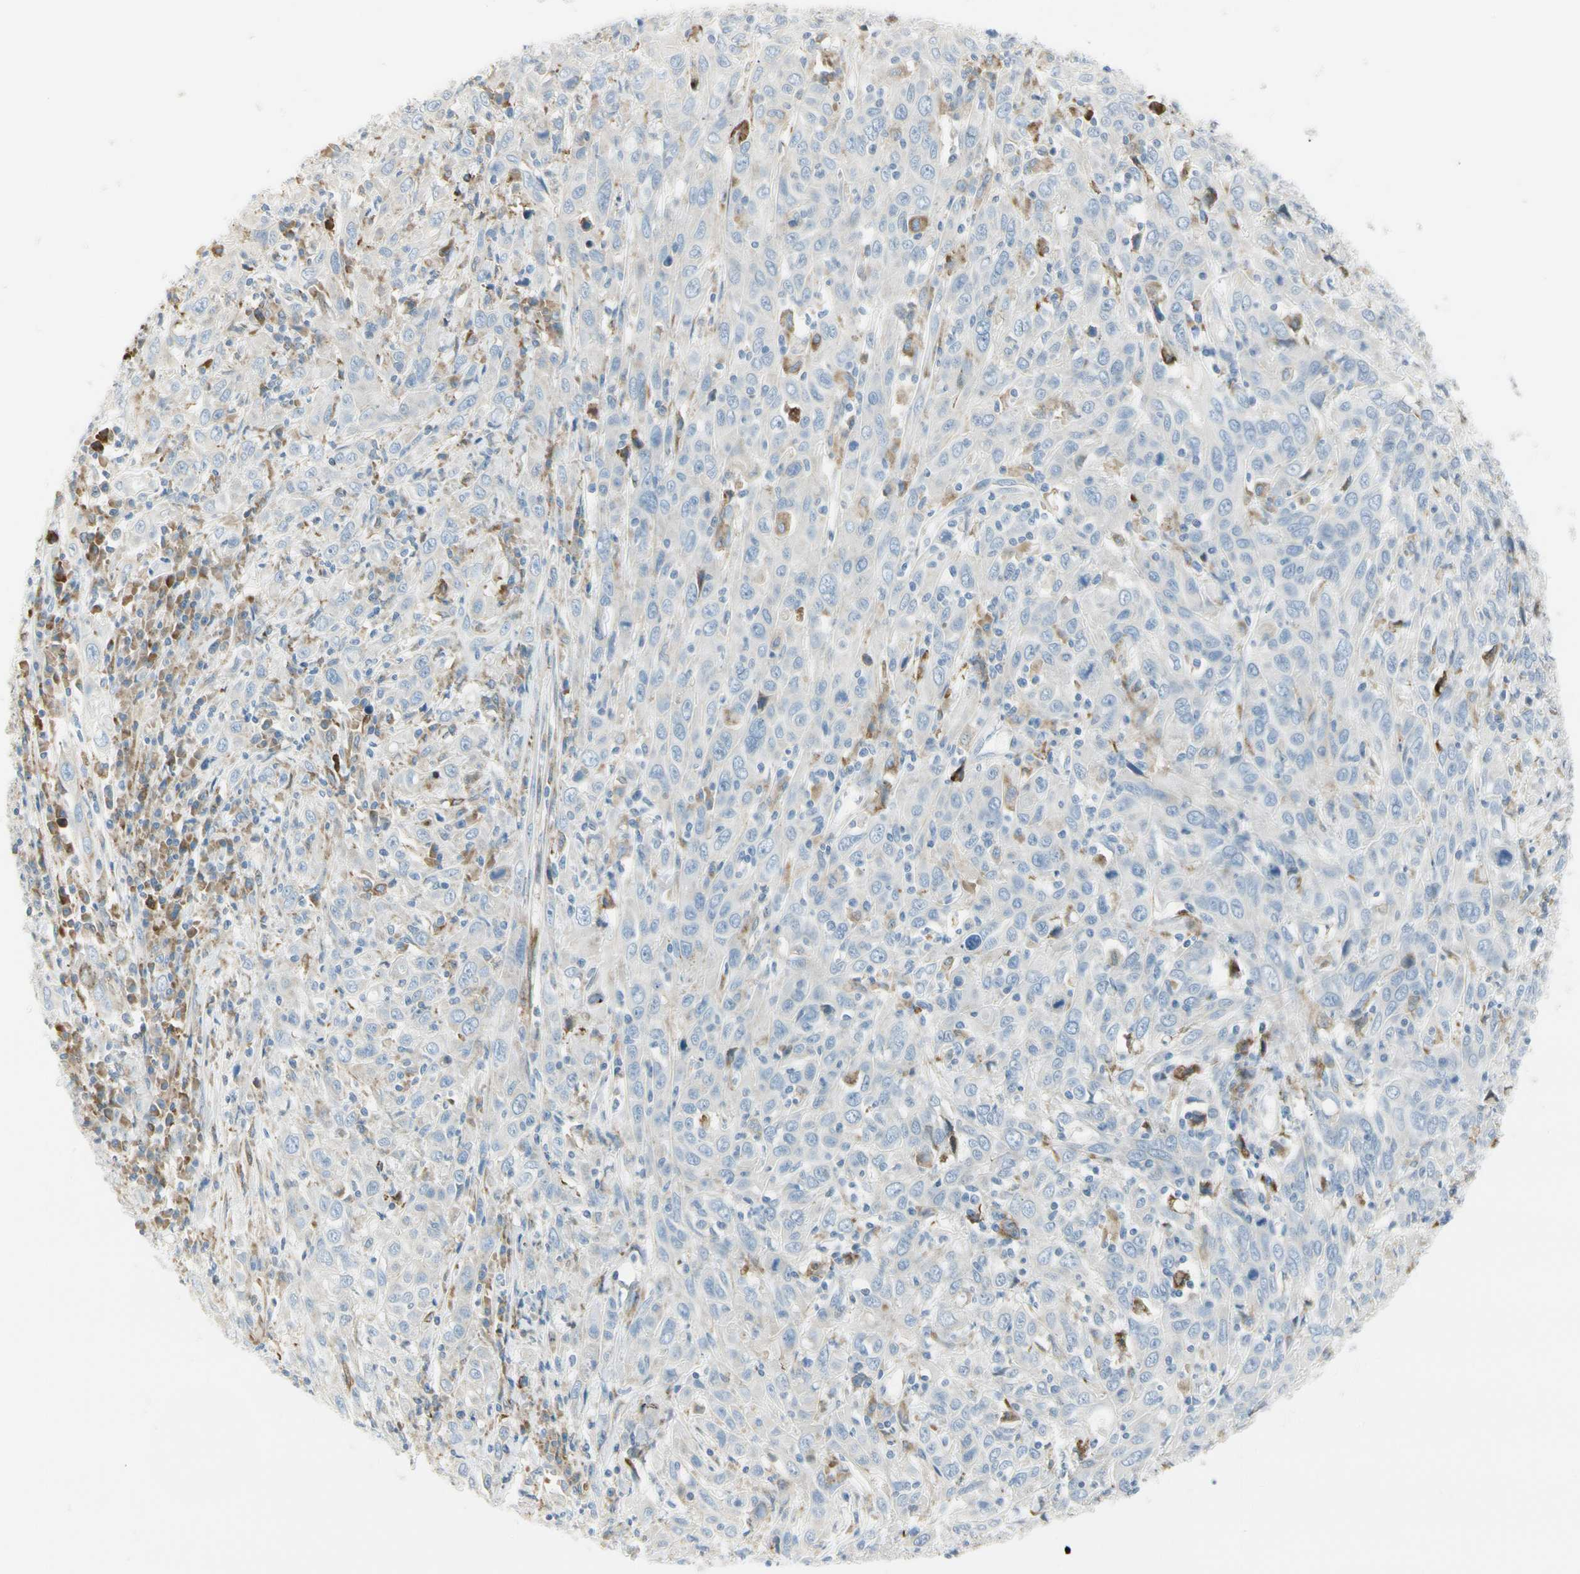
{"staining": {"intensity": "weak", "quantity": "<25%", "location": "cytoplasmic/membranous"}, "tissue": "cervical cancer", "cell_type": "Tumor cells", "image_type": "cancer", "snomed": [{"axis": "morphology", "description": "Squamous cell carcinoma, NOS"}, {"axis": "topography", "description": "Cervix"}], "caption": "This is an IHC image of human cervical cancer. There is no expression in tumor cells.", "gene": "TNFSF11", "patient": {"sex": "female", "age": 46}}